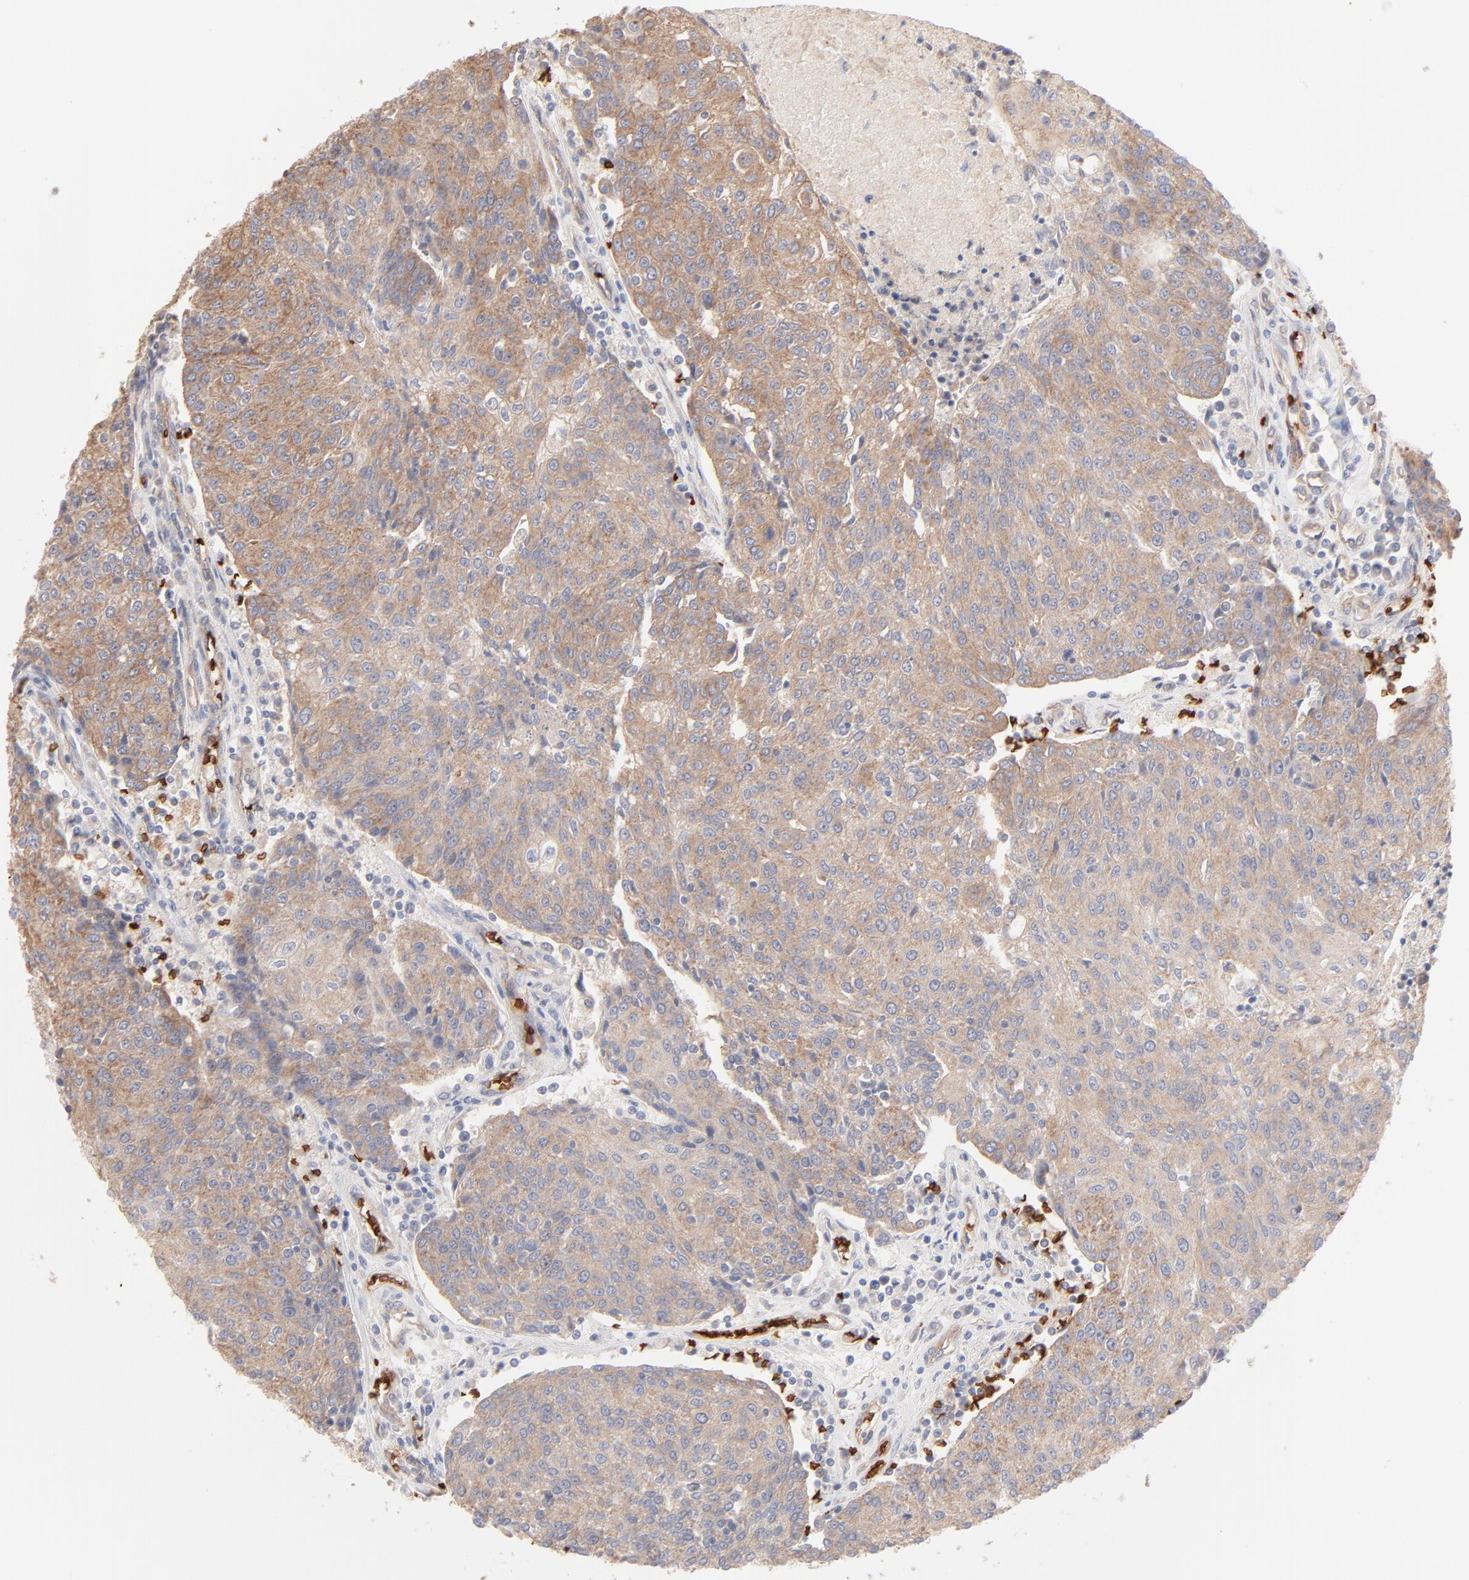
{"staining": {"intensity": "weak", "quantity": ">75%", "location": "cytoplasmic/membranous"}, "tissue": "urothelial cancer", "cell_type": "Tumor cells", "image_type": "cancer", "snomed": [{"axis": "morphology", "description": "Urothelial carcinoma, High grade"}, {"axis": "topography", "description": "Urinary bladder"}], "caption": "An IHC image of neoplastic tissue is shown. Protein staining in brown shows weak cytoplasmic/membranous positivity in high-grade urothelial carcinoma within tumor cells. Immunohistochemistry stains the protein of interest in brown and the nuclei are stained blue.", "gene": "SPTB", "patient": {"sex": "female", "age": 85}}